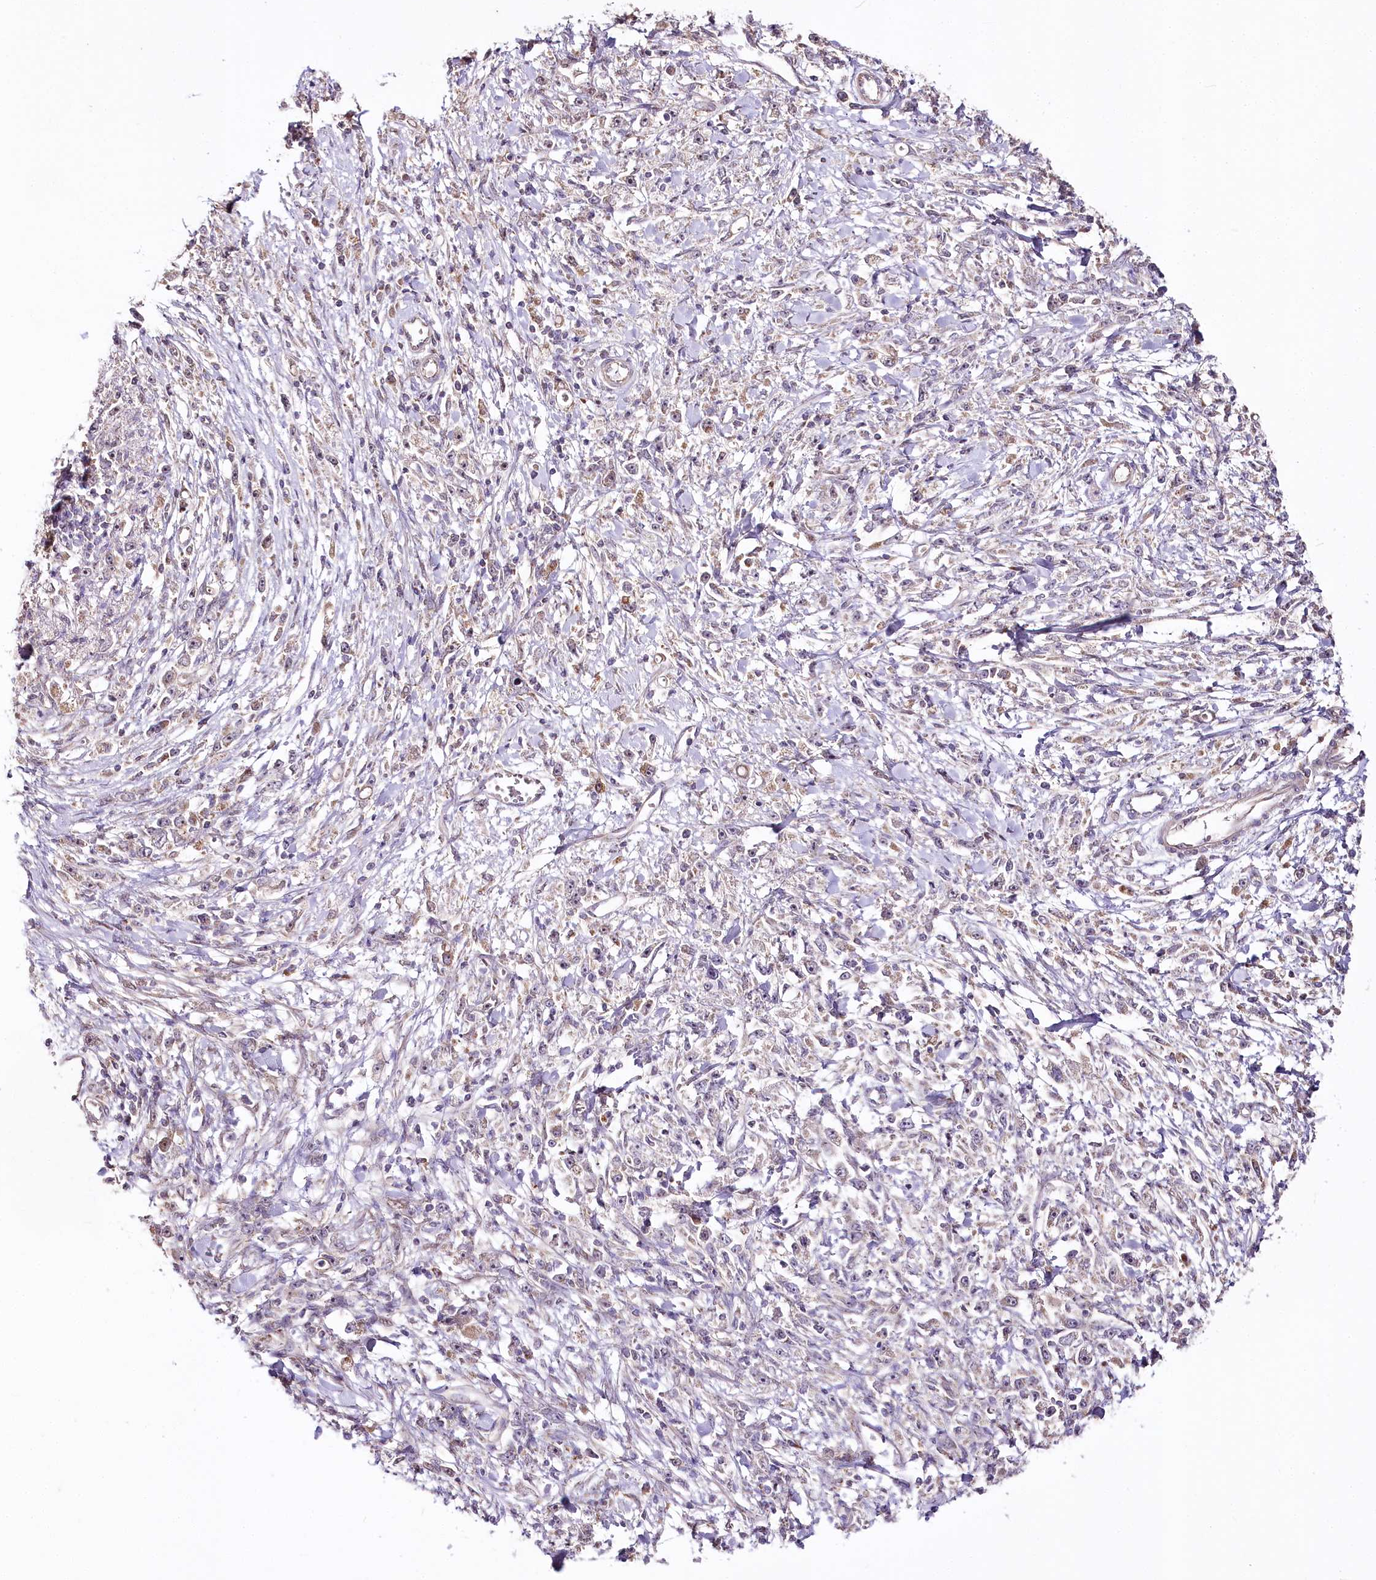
{"staining": {"intensity": "negative", "quantity": "none", "location": "none"}, "tissue": "stomach cancer", "cell_type": "Tumor cells", "image_type": "cancer", "snomed": [{"axis": "morphology", "description": "Adenocarcinoma, NOS"}, {"axis": "topography", "description": "Stomach"}], "caption": "The image shows no significant expression in tumor cells of stomach adenocarcinoma.", "gene": "ZNF226", "patient": {"sex": "female", "age": 59}}